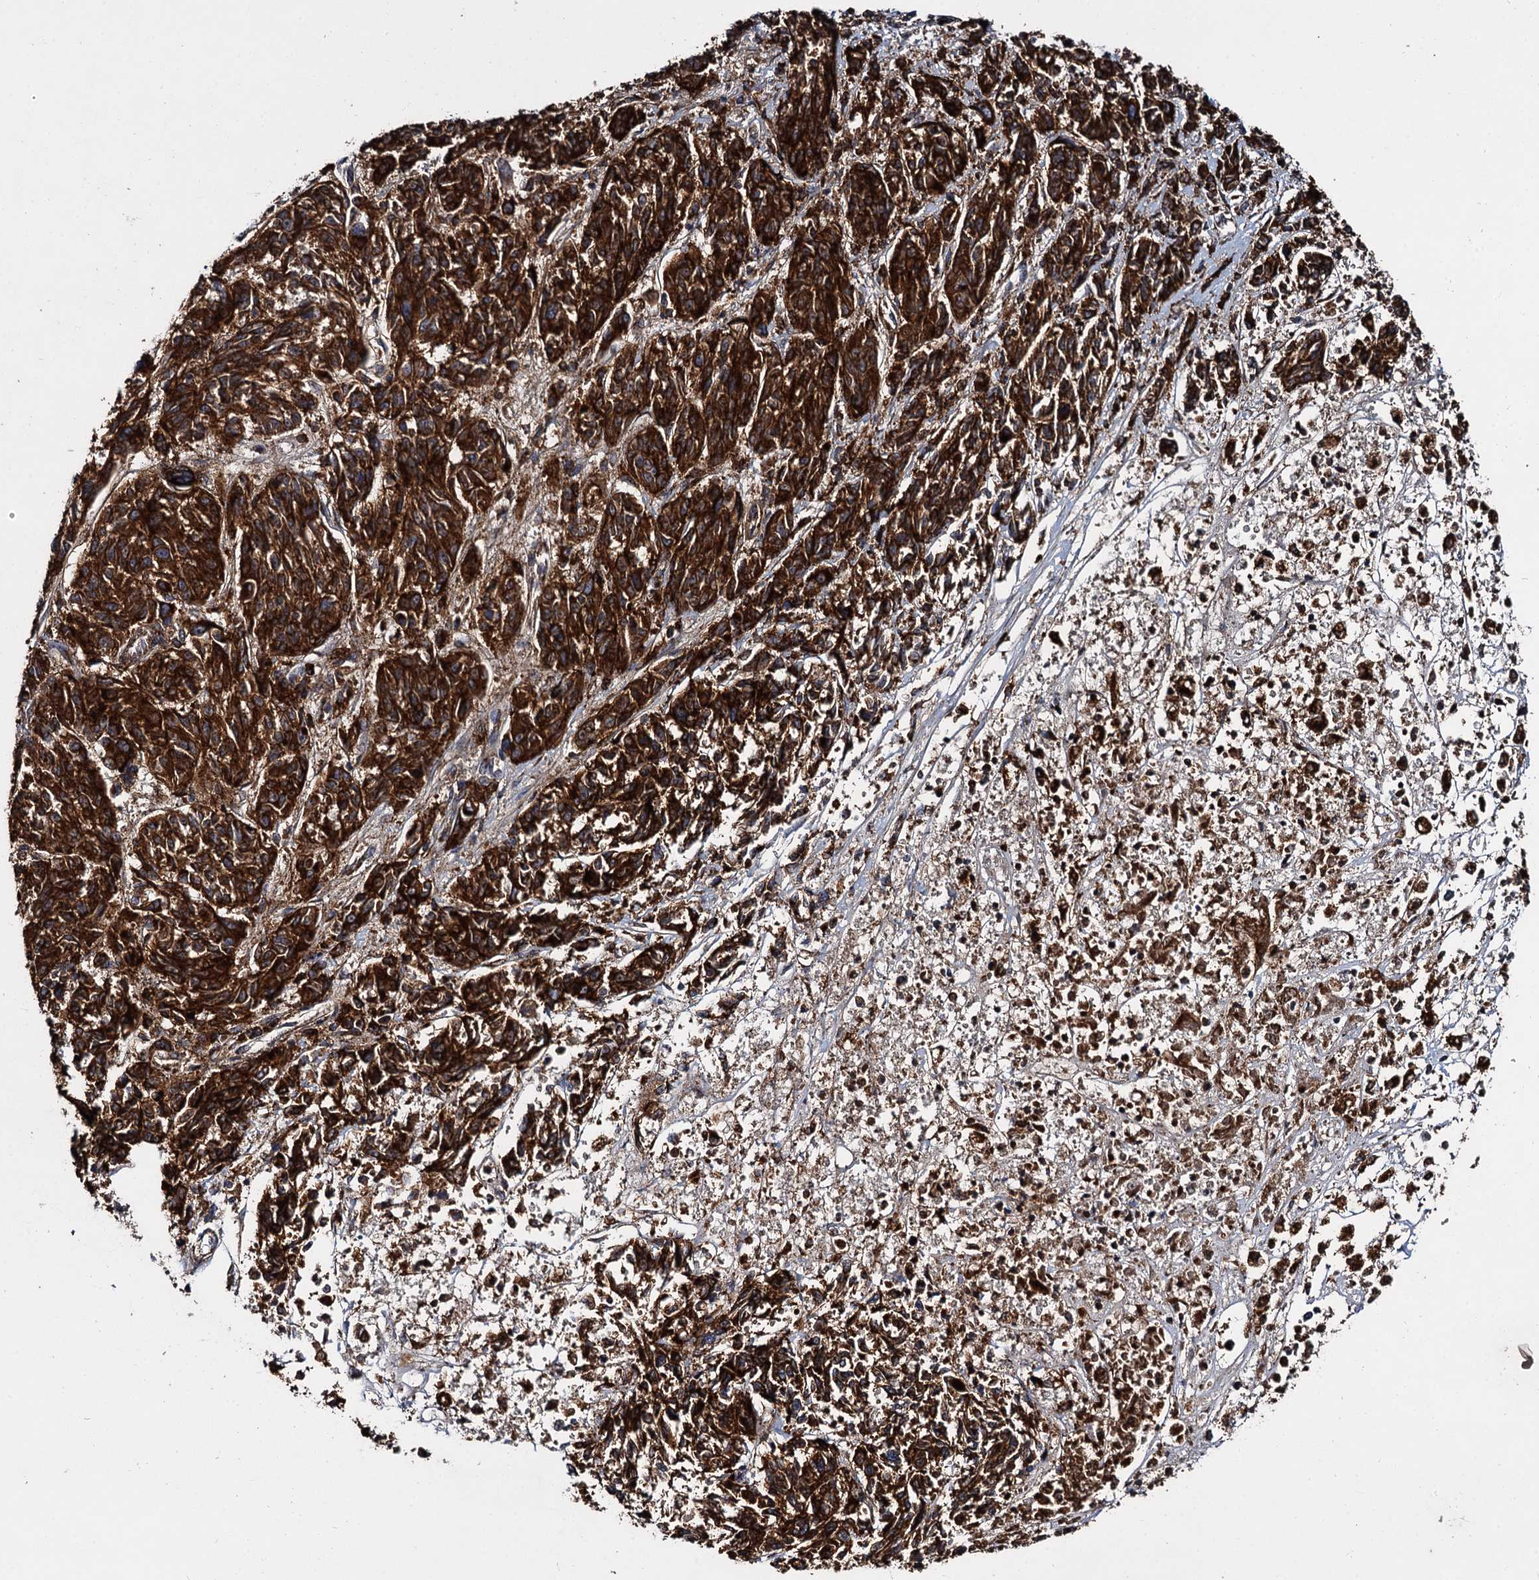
{"staining": {"intensity": "strong", "quantity": ">75%", "location": "cytoplasmic/membranous"}, "tissue": "melanoma", "cell_type": "Tumor cells", "image_type": "cancer", "snomed": [{"axis": "morphology", "description": "Malignant melanoma, NOS"}, {"axis": "topography", "description": "Skin"}], "caption": "A brown stain shows strong cytoplasmic/membranous staining of a protein in melanoma tumor cells.", "gene": "GBA1", "patient": {"sex": "male", "age": 53}}